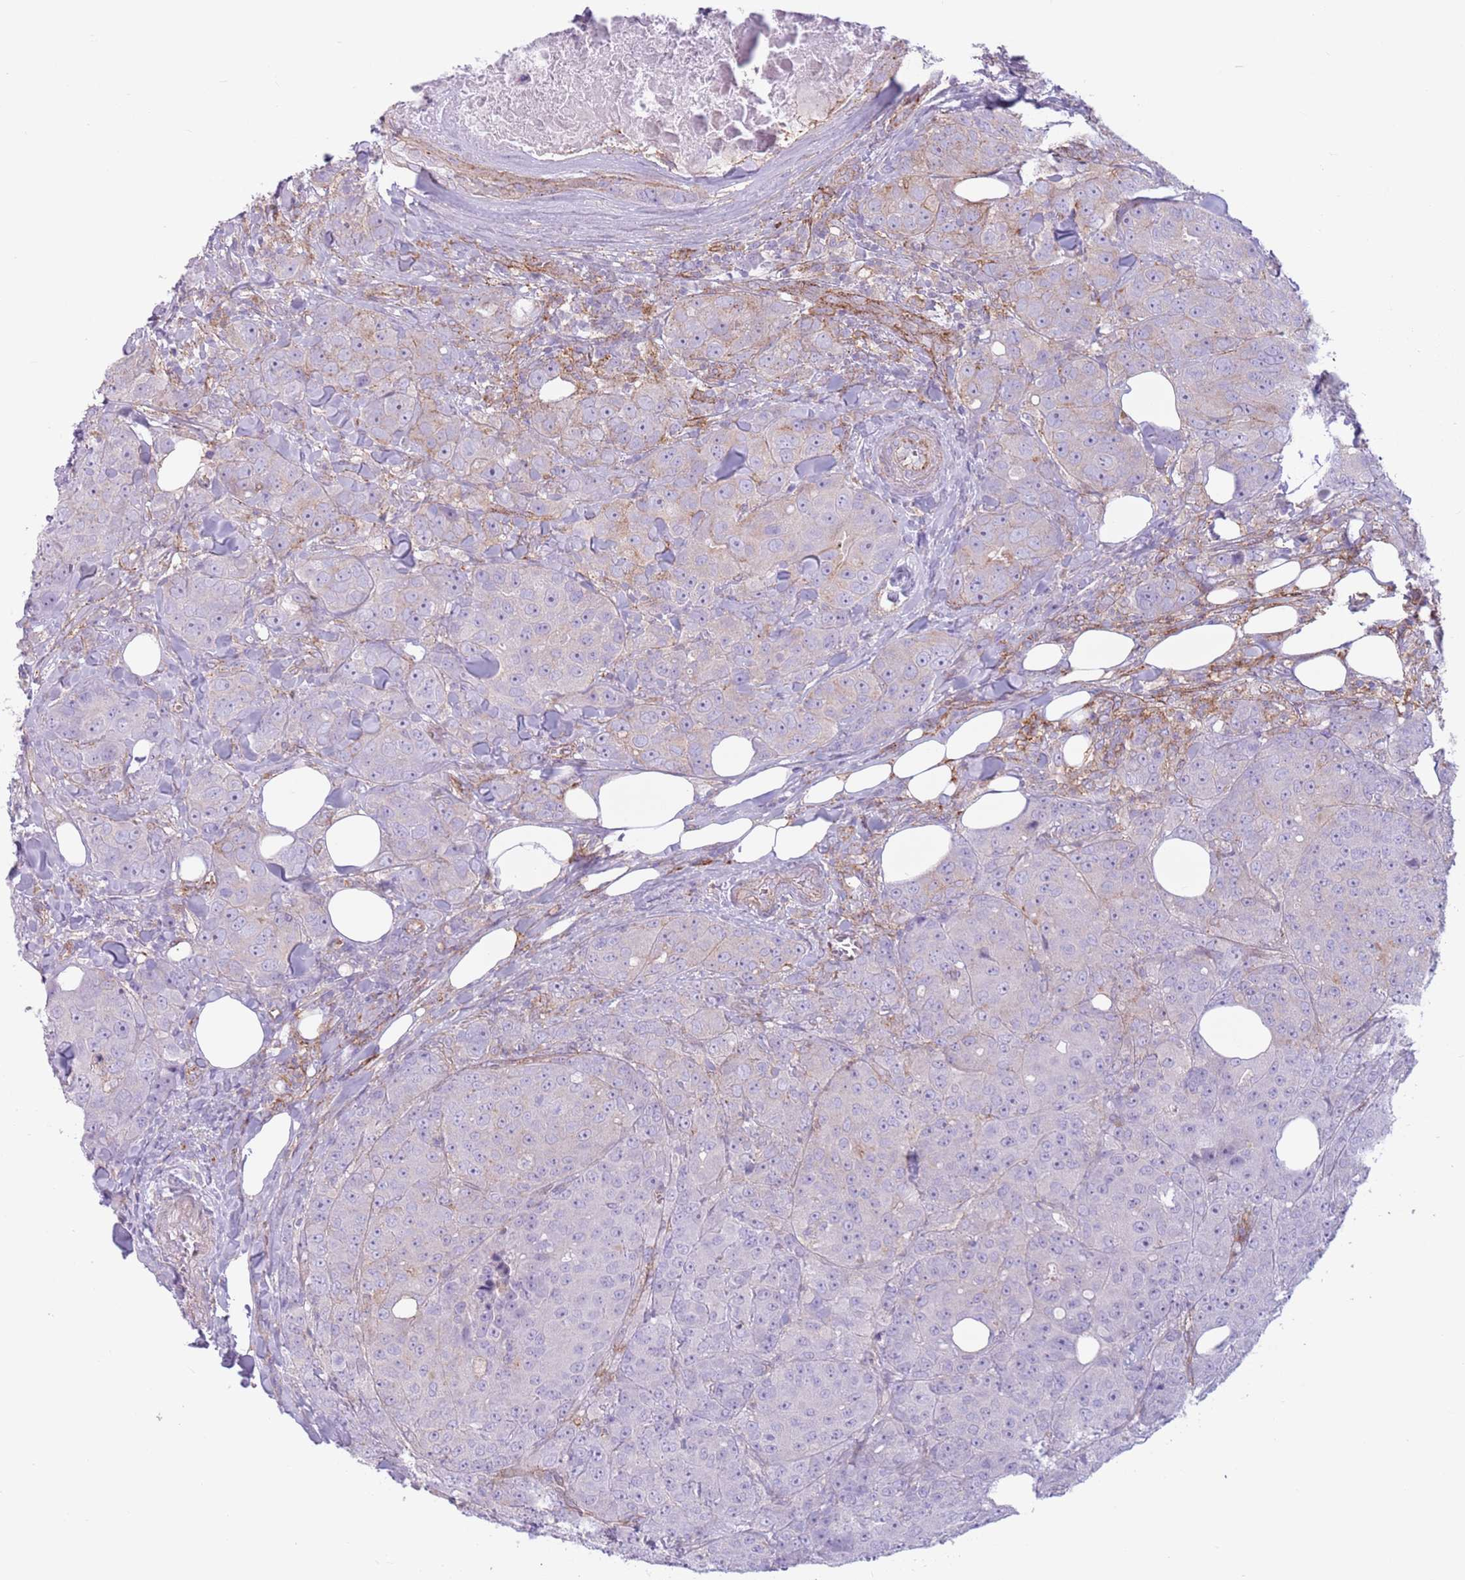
{"staining": {"intensity": "negative", "quantity": "none", "location": "none"}, "tissue": "breast cancer", "cell_type": "Tumor cells", "image_type": "cancer", "snomed": [{"axis": "morphology", "description": "Duct carcinoma"}, {"axis": "topography", "description": "Breast"}], "caption": "An image of human breast cancer (infiltrating ductal carcinoma) is negative for staining in tumor cells.", "gene": "SNX6", "patient": {"sex": "female", "age": 43}}